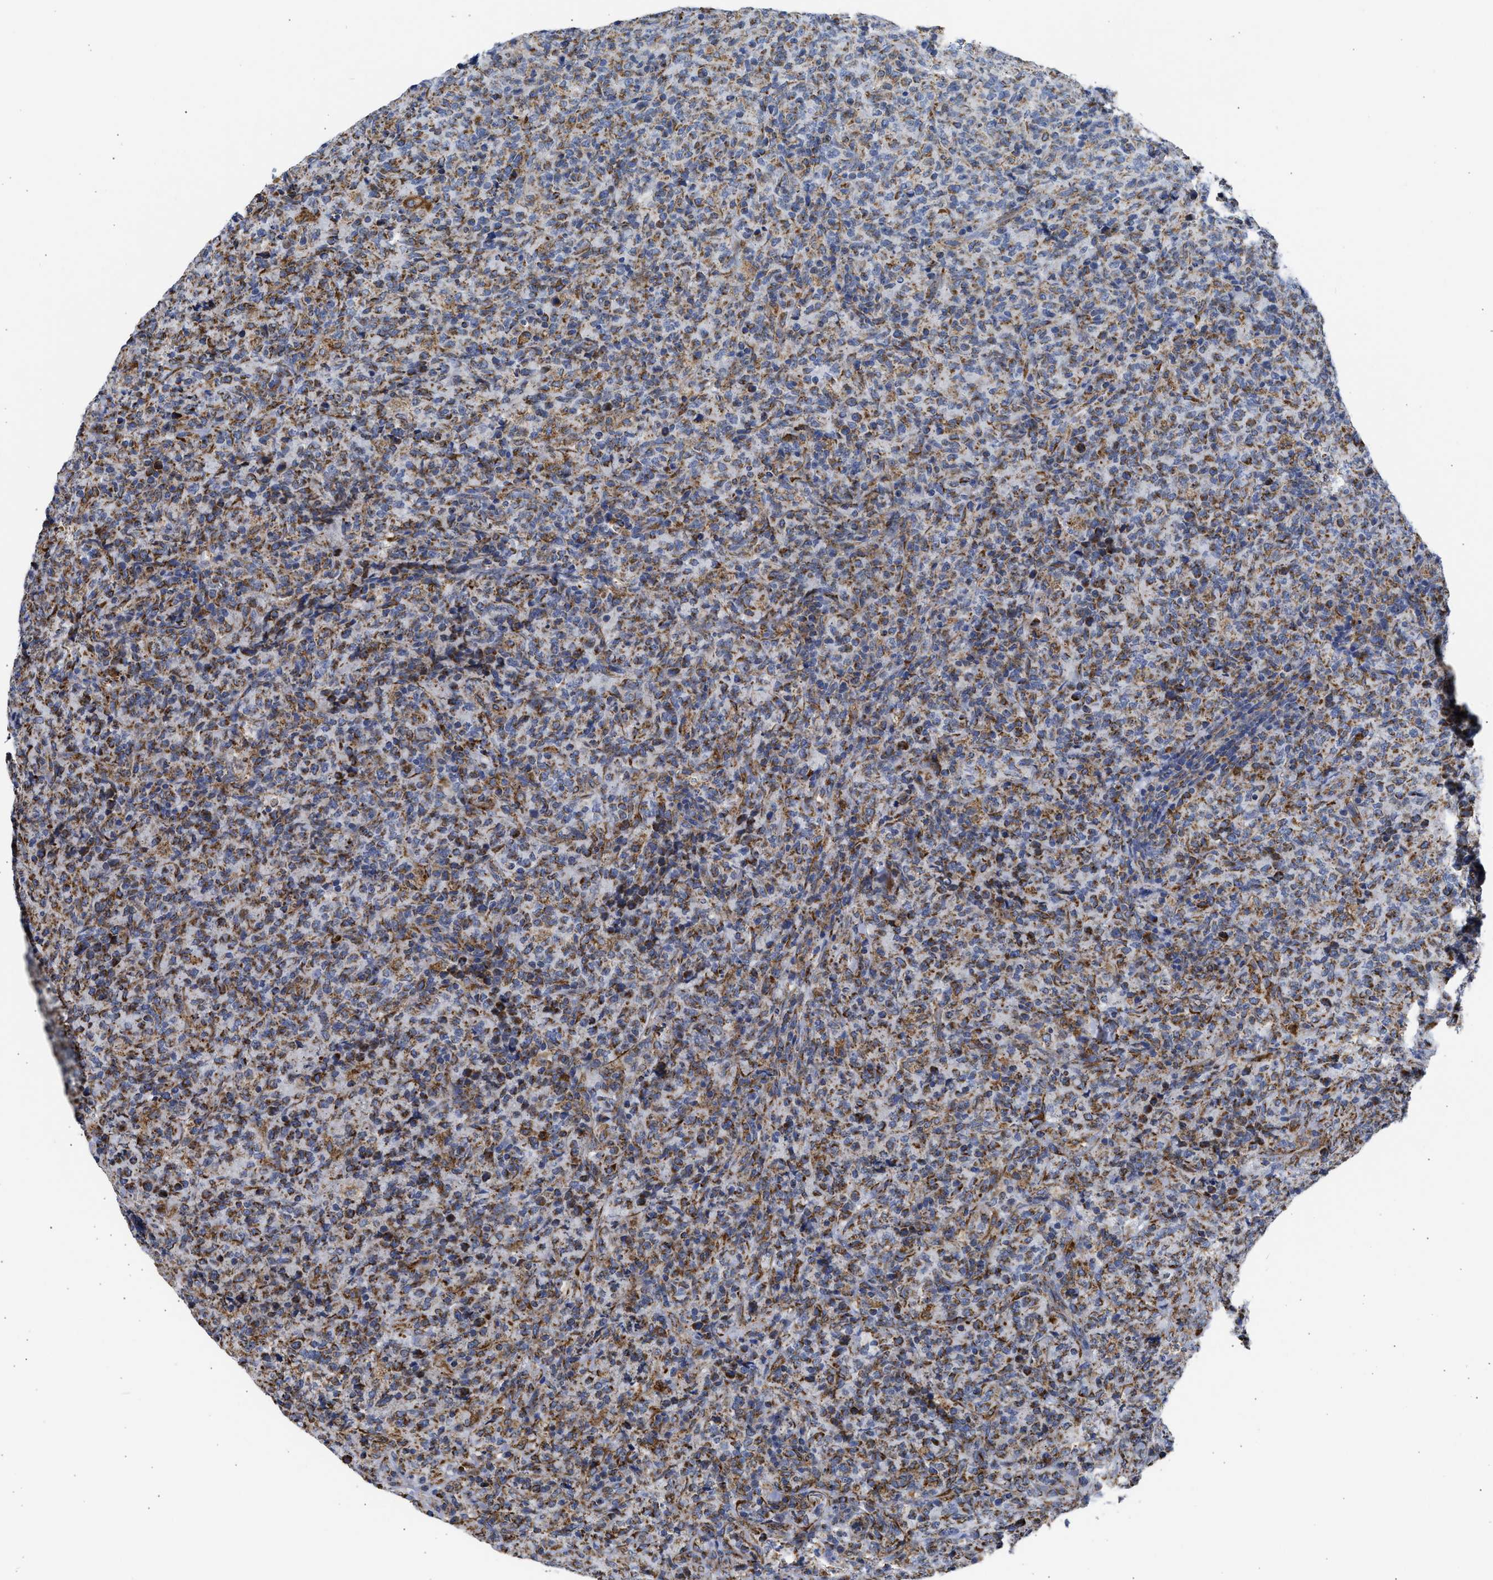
{"staining": {"intensity": "moderate", "quantity": ">75%", "location": "cytoplasmic/membranous"}, "tissue": "lymphoma", "cell_type": "Tumor cells", "image_type": "cancer", "snomed": [{"axis": "morphology", "description": "Malignant lymphoma, non-Hodgkin's type, High grade"}, {"axis": "topography", "description": "Tonsil"}], "caption": "Immunohistochemistry (IHC) micrograph of neoplastic tissue: human lymphoma stained using IHC displays medium levels of moderate protein expression localized specifically in the cytoplasmic/membranous of tumor cells, appearing as a cytoplasmic/membranous brown color.", "gene": "CYCS", "patient": {"sex": "female", "age": 36}}